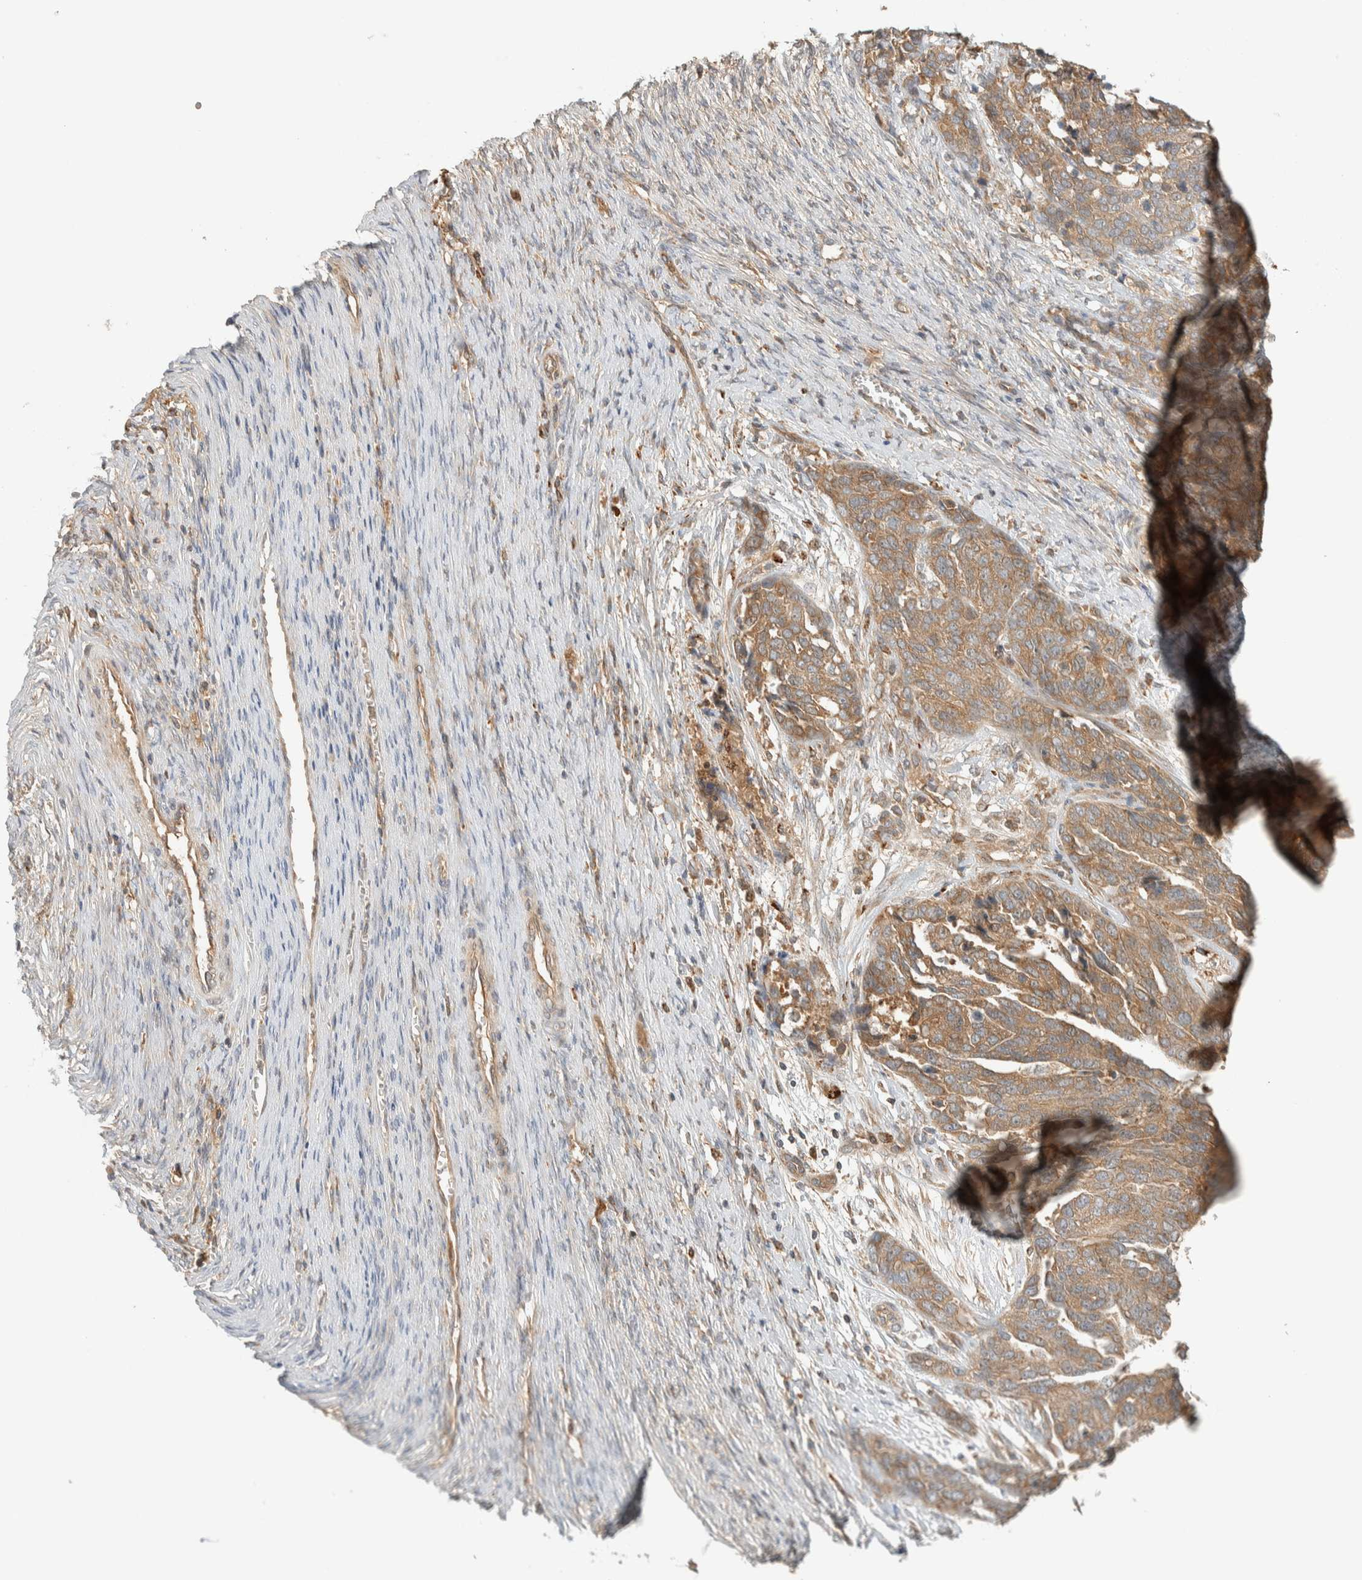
{"staining": {"intensity": "moderate", "quantity": "25%-75%", "location": "cytoplasmic/membranous"}, "tissue": "ovarian cancer", "cell_type": "Tumor cells", "image_type": "cancer", "snomed": [{"axis": "morphology", "description": "Cystadenocarcinoma, serous, NOS"}, {"axis": "topography", "description": "Ovary"}], "caption": "Protein expression analysis of human serous cystadenocarcinoma (ovarian) reveals moderate cytoplasmic/membranous staining in approximately 25%-75% of tumor cells.", "gene": "FAM167A", "patient": {"sex": "female", "age": 44}}